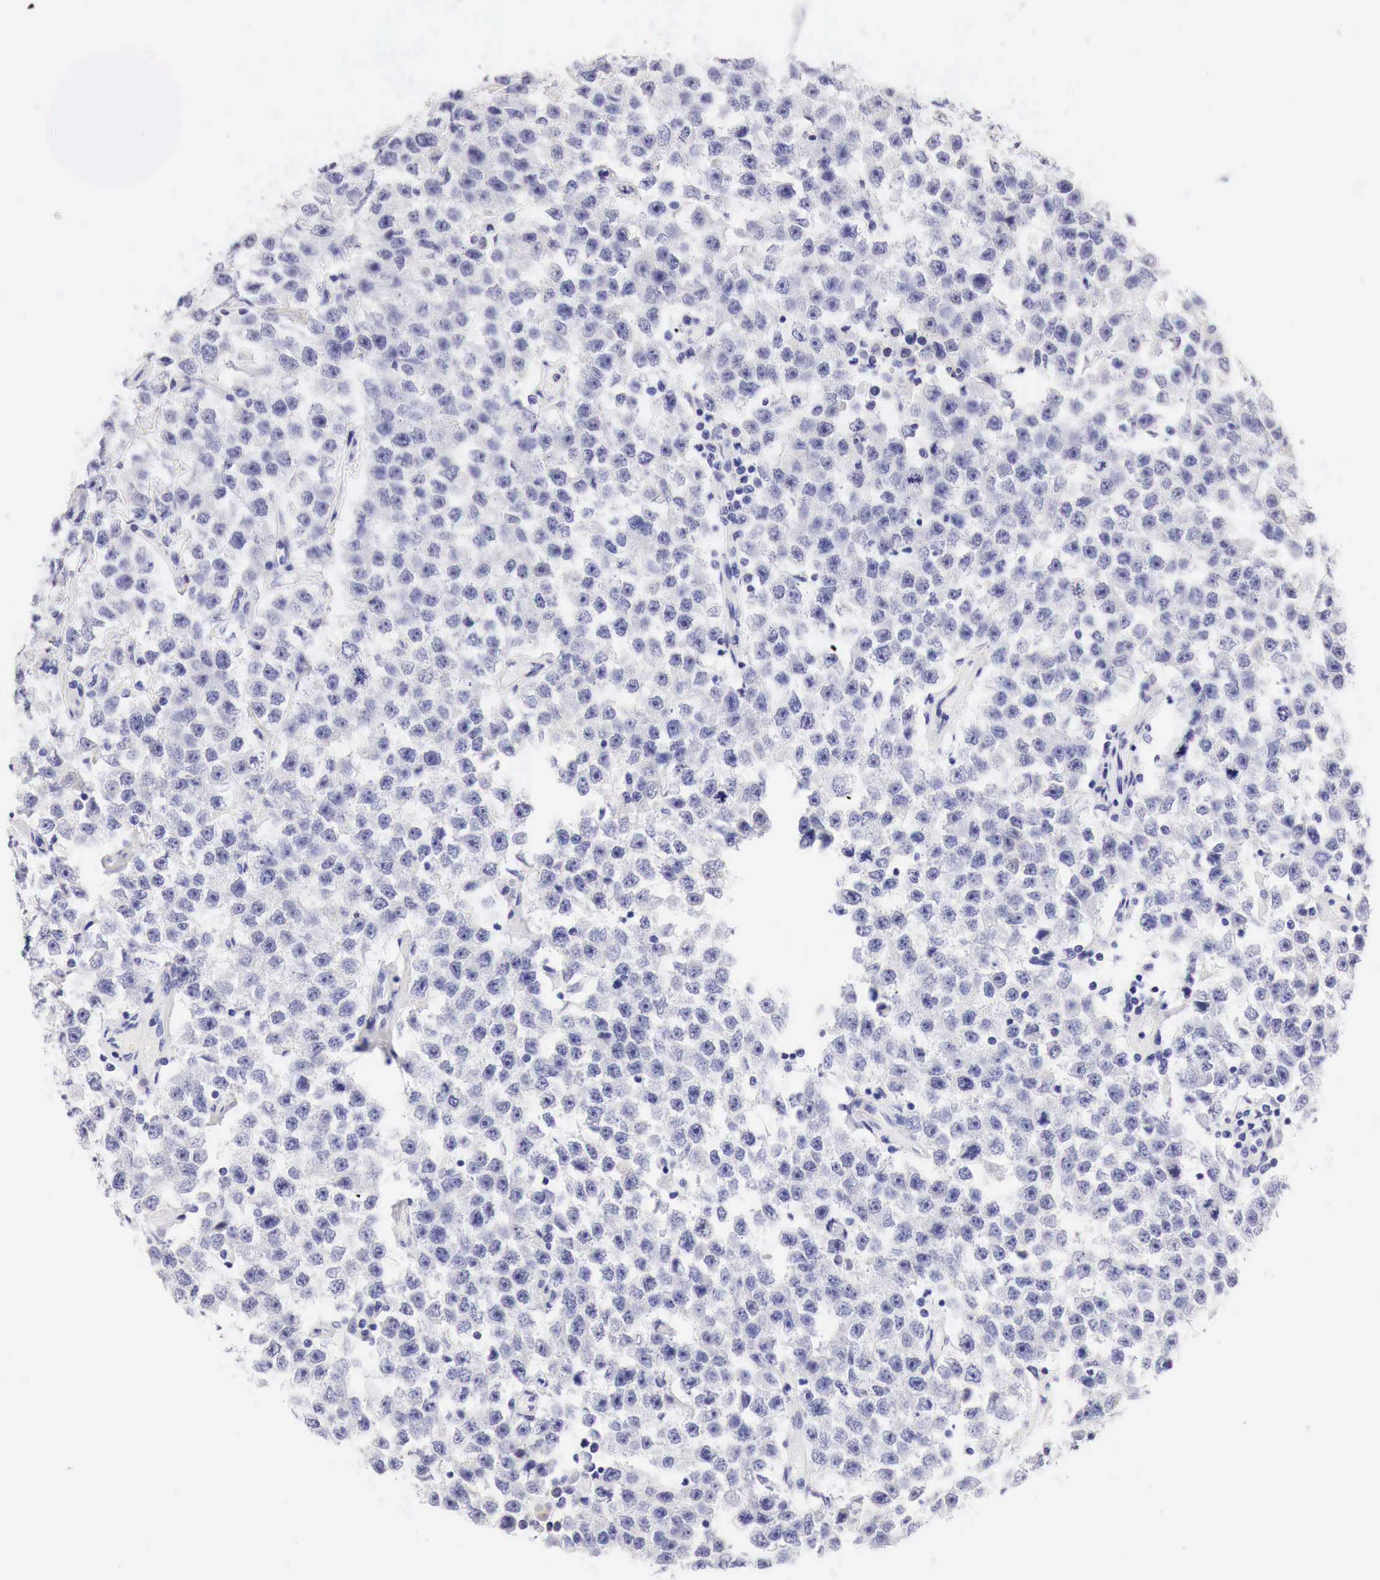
{"staining": {"intensity": "negative", "quantity": "none", "location": "none"}, "tissue": "testis cancer", "cell_type": "Tumor cells", "image_type": "cancer", "snomed": [{"axis": "morphology", "description": "Seminoma, NOS"}, {"axis": "topography", "description": "Testis"}], "caption": "Tumor cells show no significant protein positivity in testis cancer (seminoma).", "gene": "CDKN2A", "patient": {"sex": "male", "age": 52}}